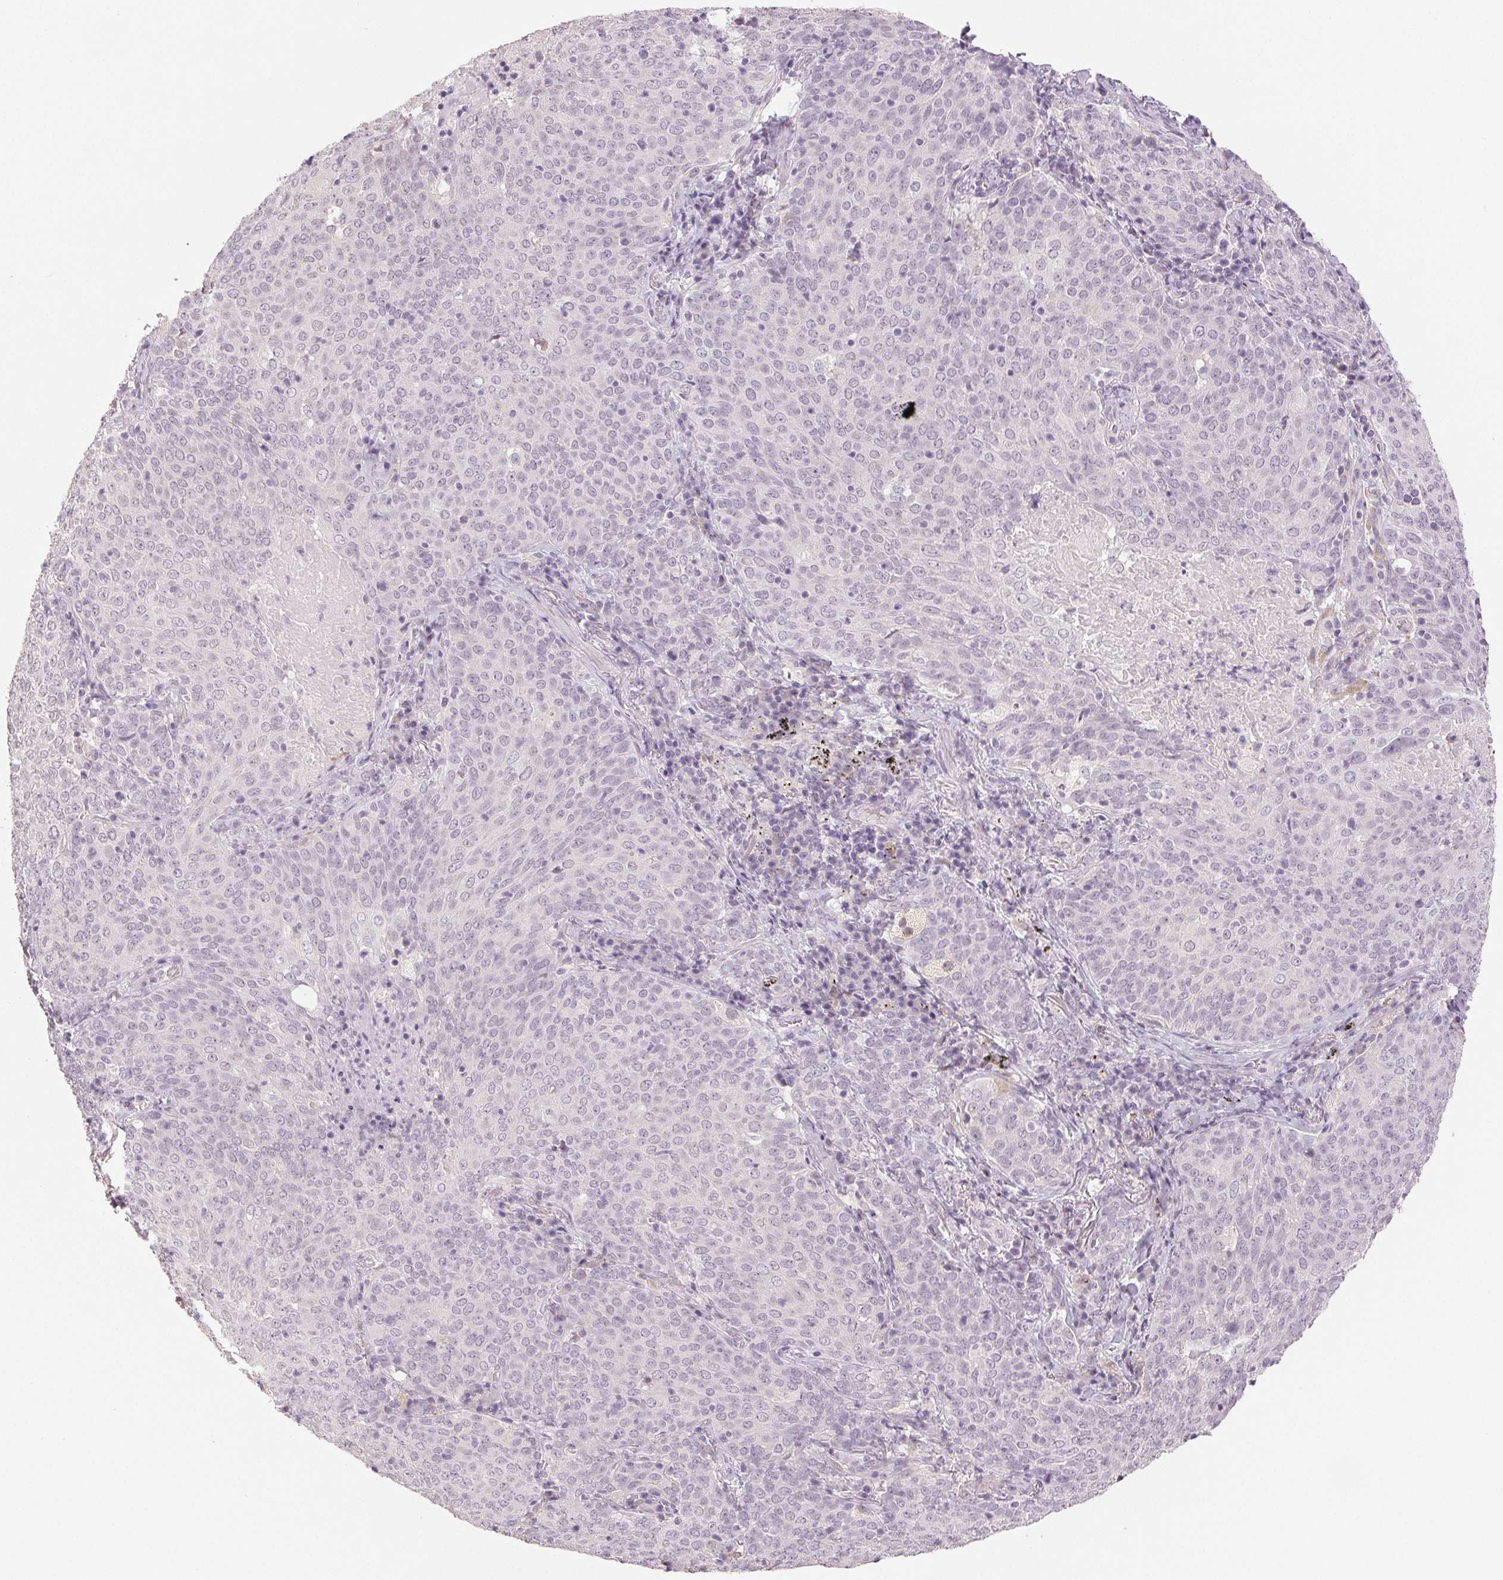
{"staining": {"intensity": "negative", "quantity": "none", "location": "none"}, "tissue": "lung cancer", "cell_type": "Tumor cells", "image_type": "cancer", "snomed": [{"axis": "morphology", "description": "Squamous cell carcinoma, NOS"}, {"axis": "topography", "description": "Lung"}], "caption": "The IHC histopathology image has no significant positivity in tumor cells of lung cancer tissue.", "gene": "MAP1LC3A", "patient": {"sex": "male", "age": 82}}